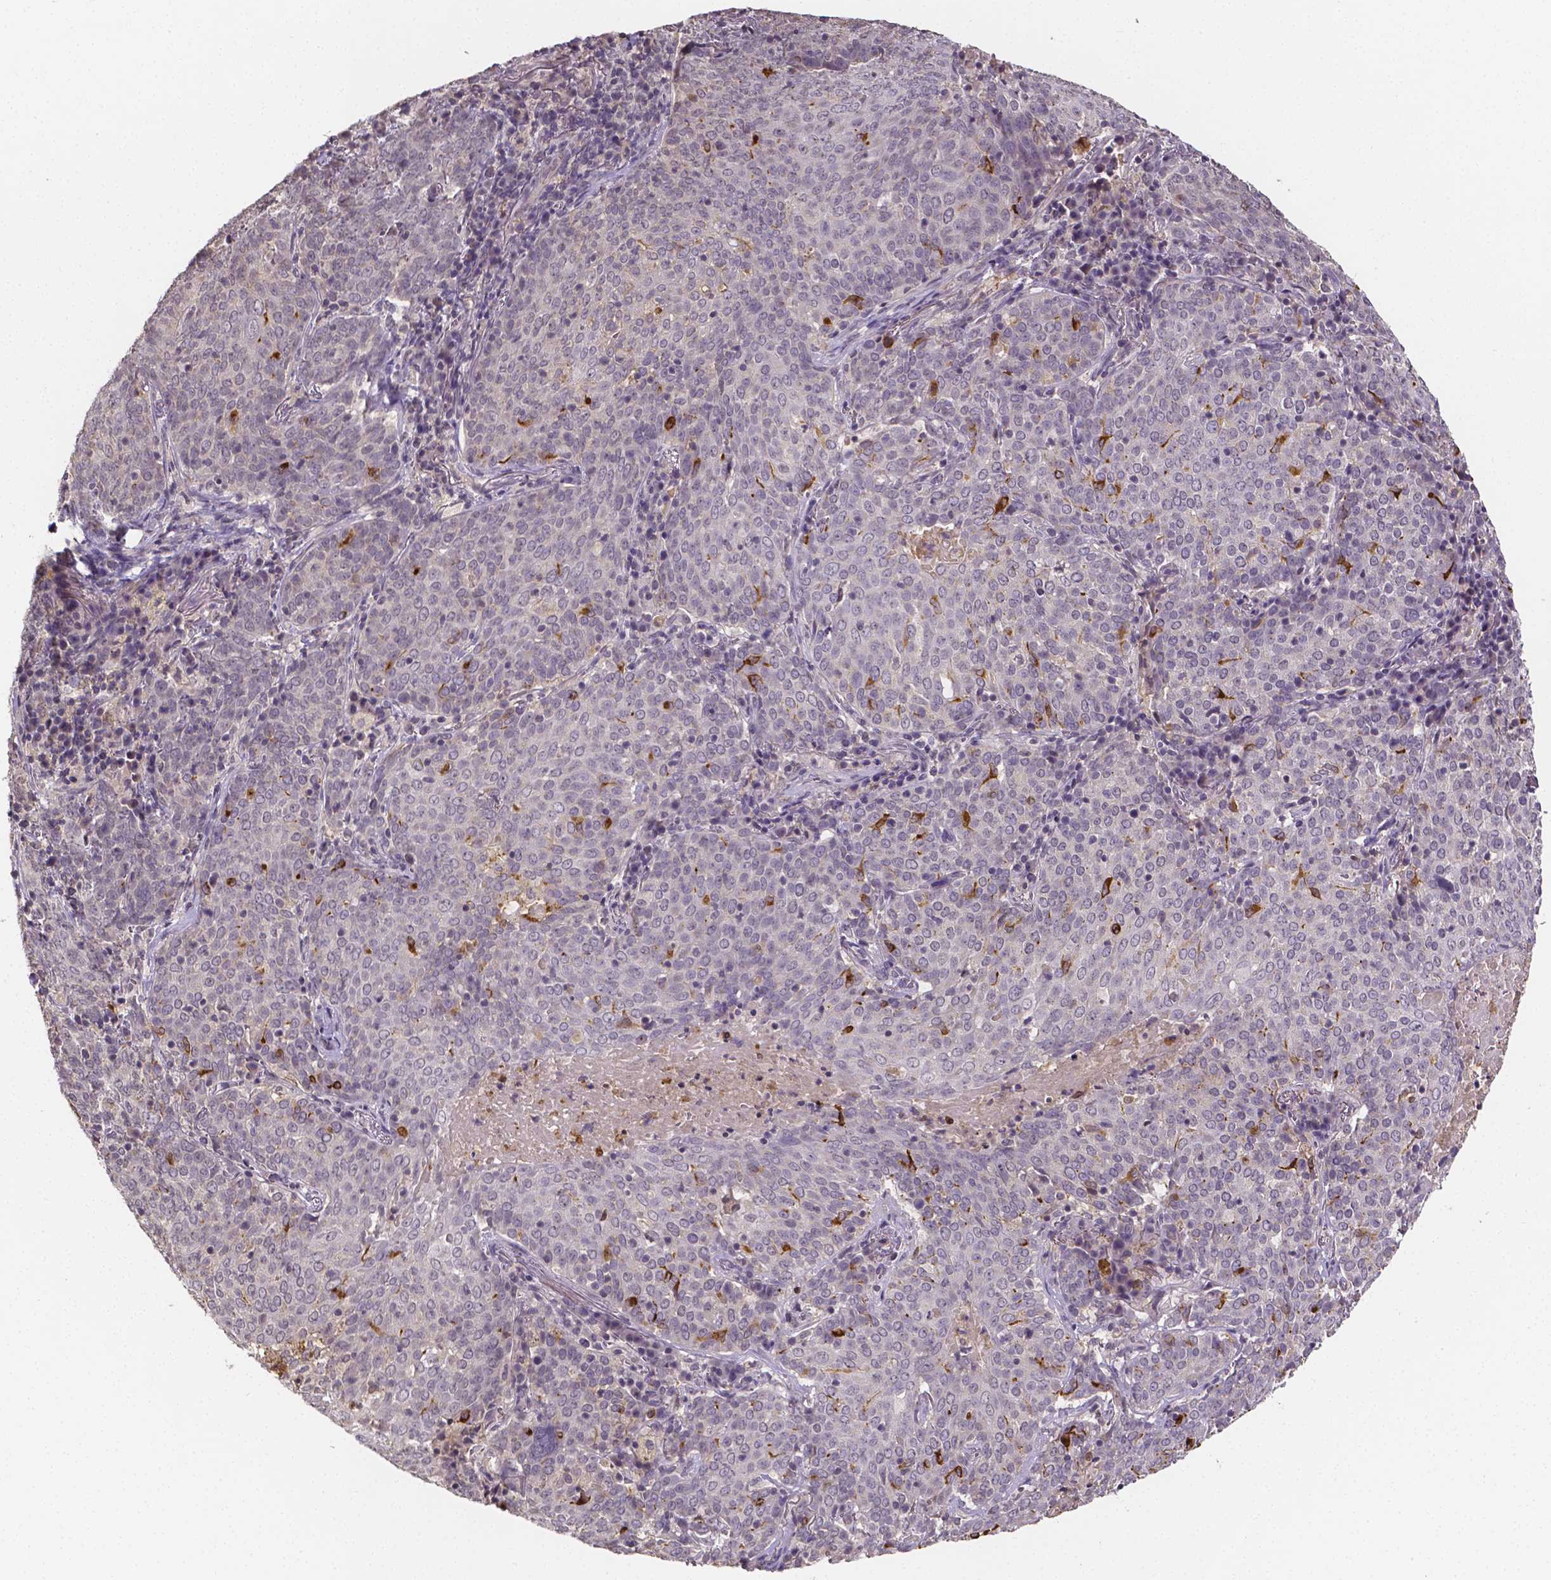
{"staining": {"intensity": "negative", "quantity": "none", "location": "none"}, "tissue": "lung cancer", "cell_type": "Tumor cells", "image_type": "cancer", "snomed": [{"axis": "morphology", "description": "Squamous cell carcinoma, NOS"}, {"axis": "topography", "description": "Lung"}], "caption": "Histopathology image shows no protein positivity in tumor cells of lung squamous cell carcinoma tissue. Nuclei are stained in blue.", "gene": "NRGN", "patient": {"sex": "male", "age": 82}}